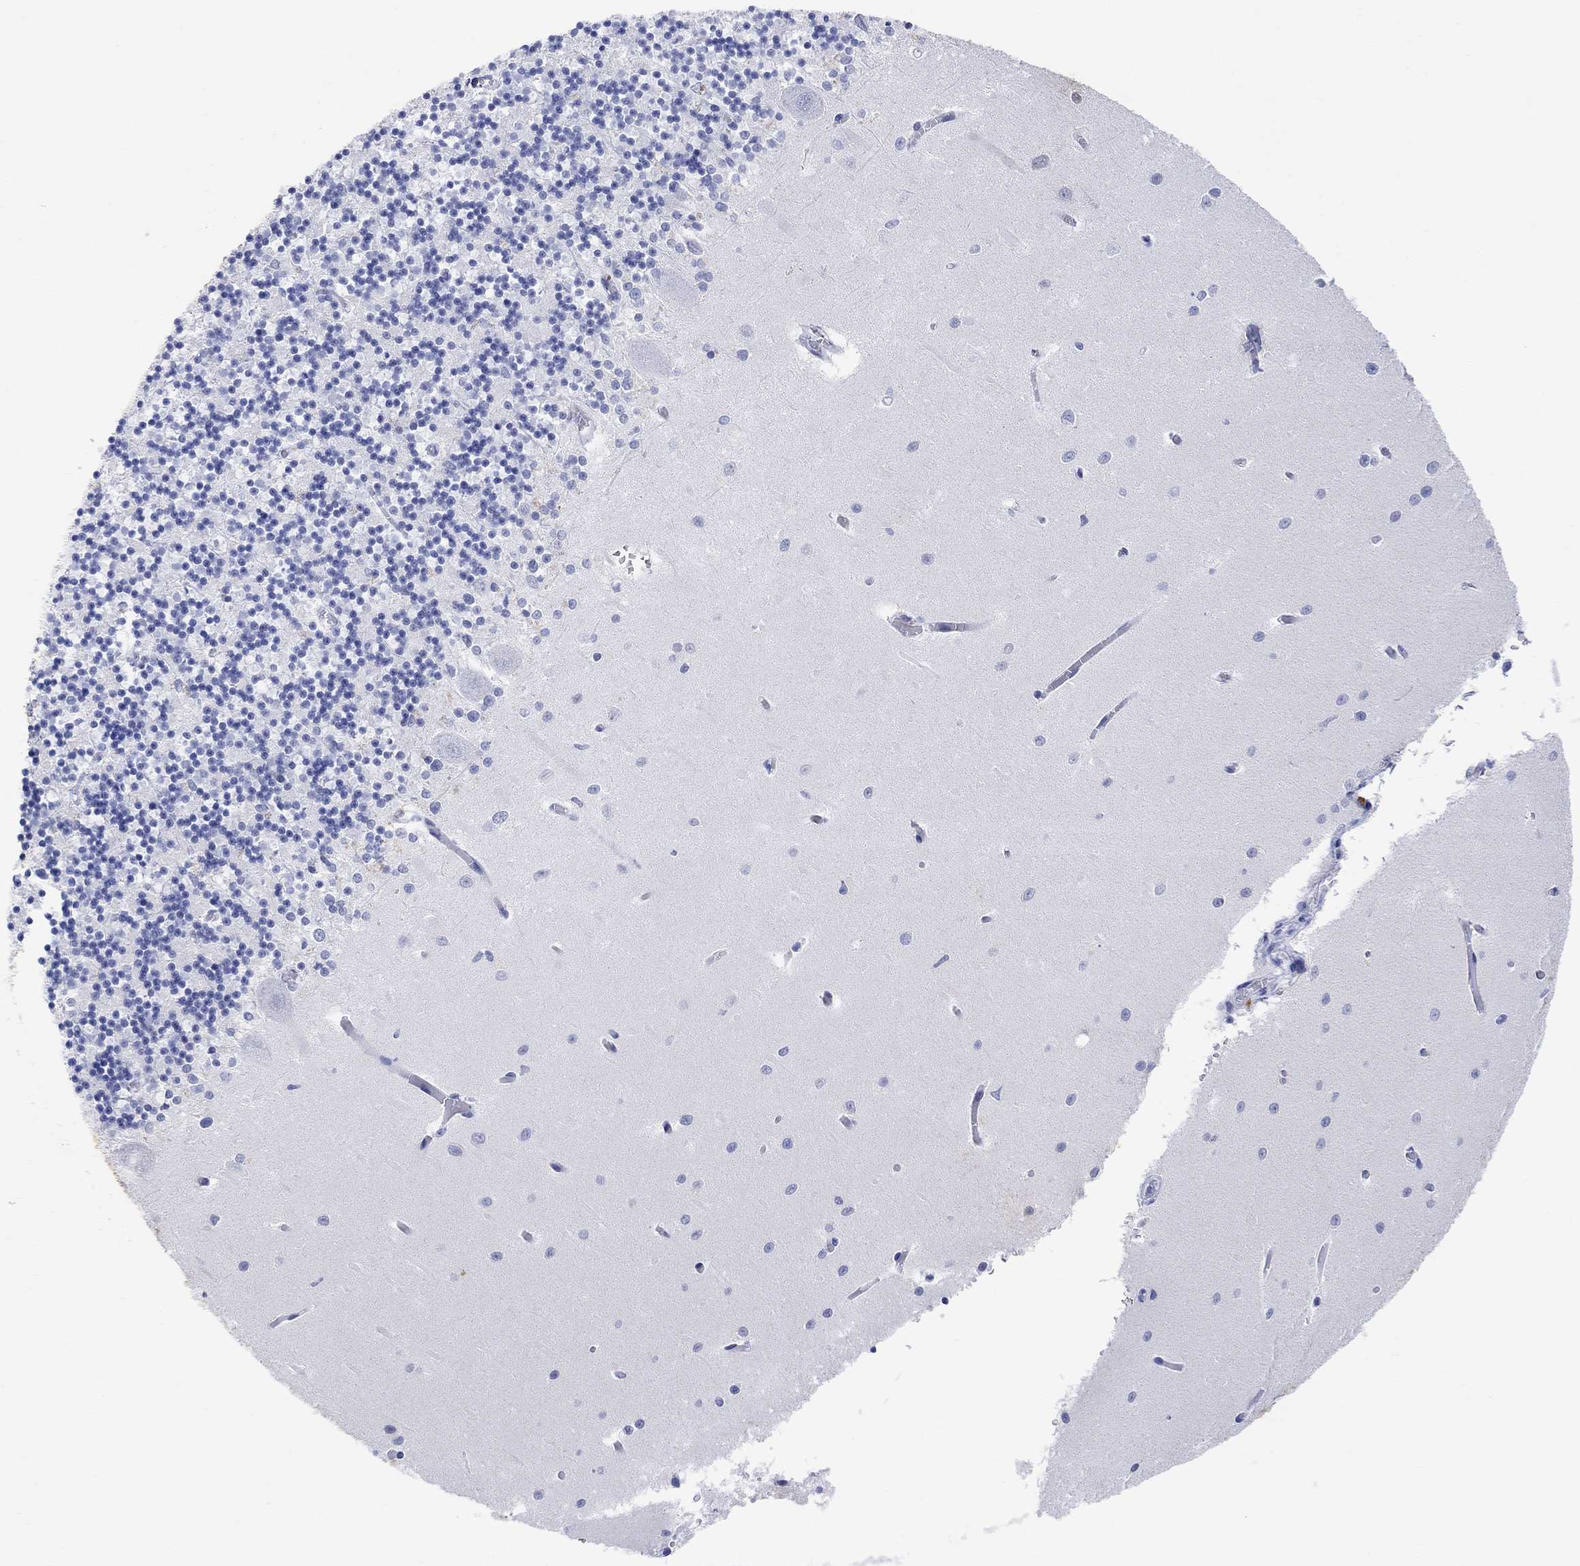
{"staining": {"intensity": "negative", "quantity": "none", "location": "none"}, "tissue": "cerebellum", "cell_type": "Cells in granular layer", "image_type": "normal", "snomed": [{"axis": "morphology", "description": "Normal tissue, NOS"}, {"axis": "topography", "description": "Cerebellum"}], "caption": "Immunohistochemistry (IHC) photomicrograph of benign cerebellum: human cerebellum stained with DAB (3,3'-diaminobenzidine) reveals no significant protein positivity in cells in granular layer.", "gene": "TYR", "patient": {"sex": "female", "age": 64}}